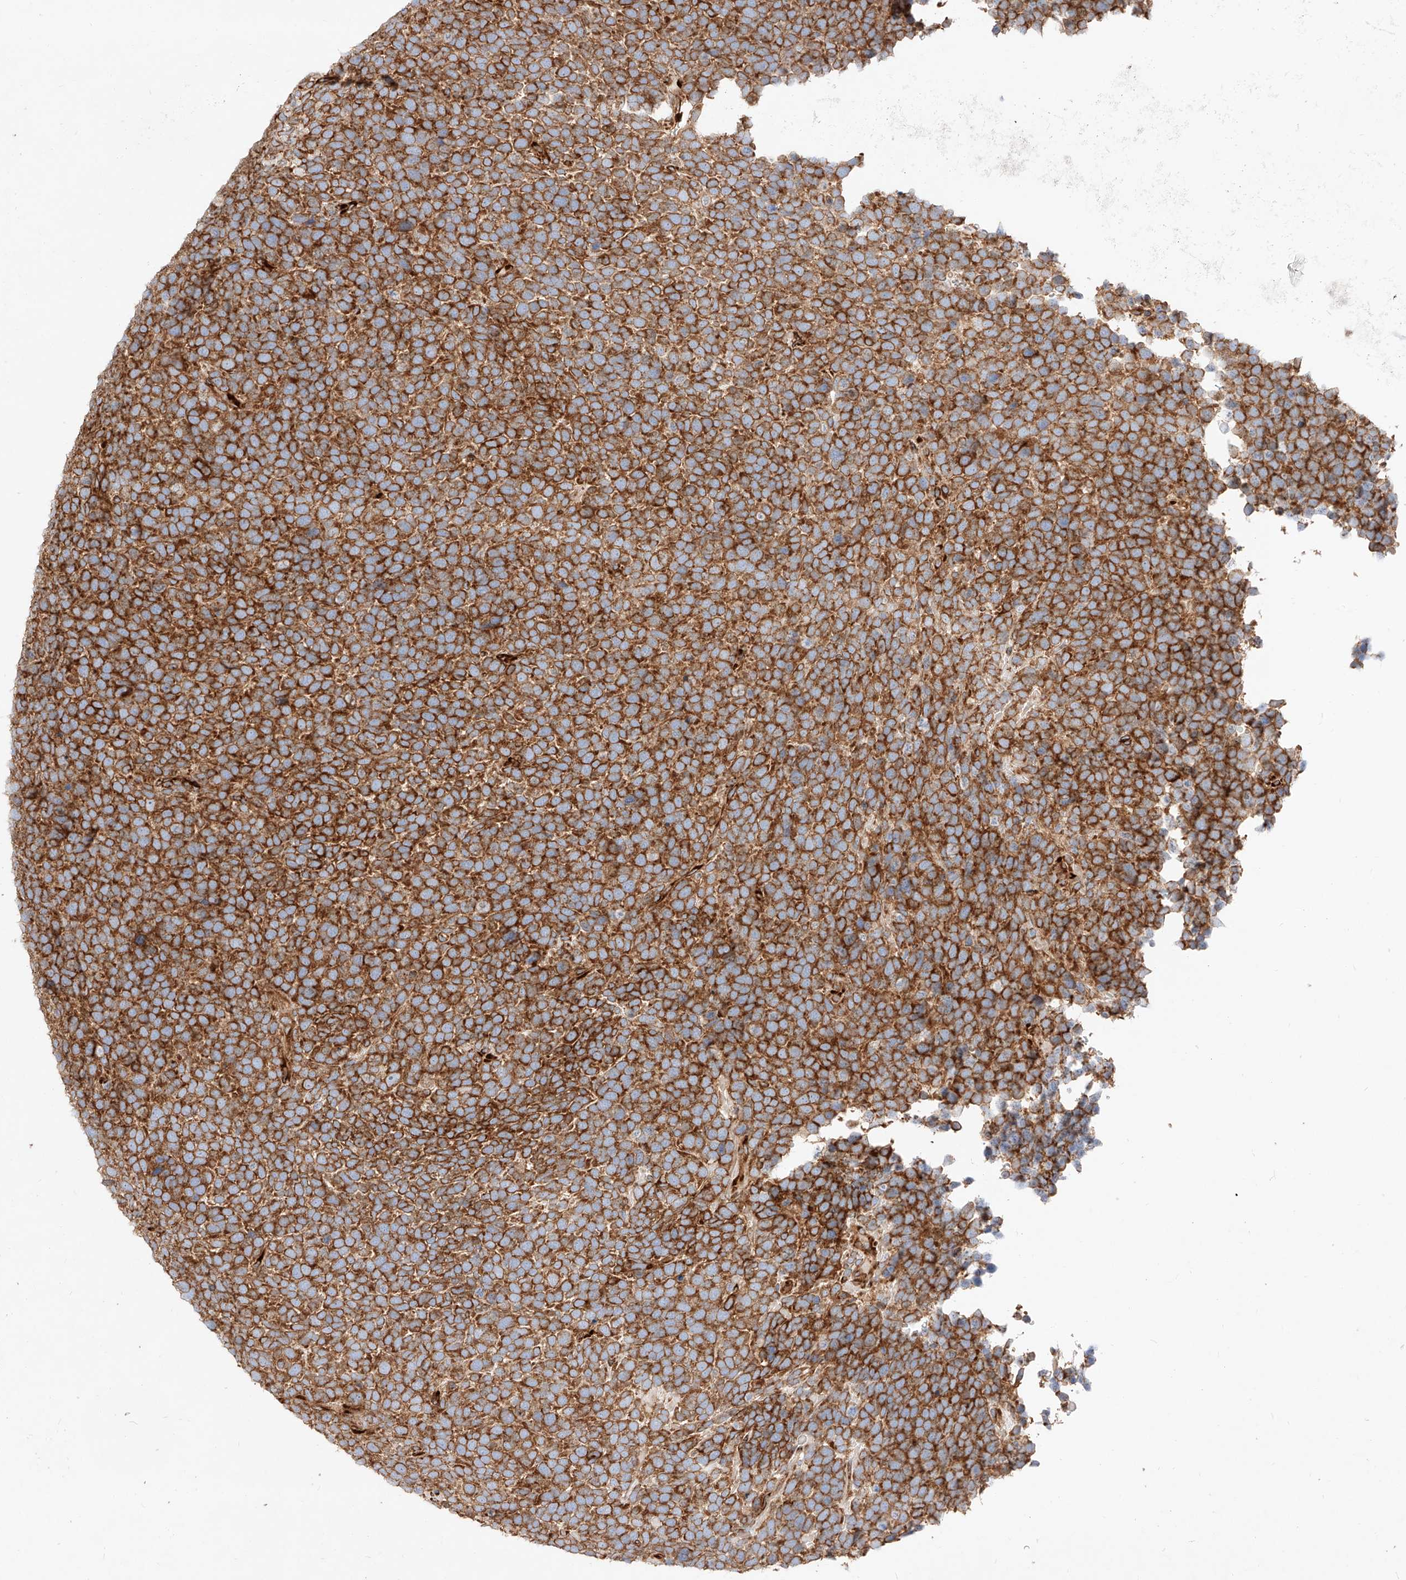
{"staining": {"intensity": "strong", "quantity": ">75%", "location": "cytoplasmic/membranous"}, "tissue": "urothelial cancer", "cell_type": "Tumor cells", "image_type": "cancer", "snomed": [{"axis": "morphology", "description": "Urothelial carcinoma, High grade"}, {"axis": "topography", "description": "Urinary bladder"}], "caption": "Urothelial carcinoma (high-grade) tissue displays strong cytoplasmic/membranous positivity in approximately >75% of tumor cells", "gene": "CSGALNACT2", "patient": {"sex": "female", "age": 82}}